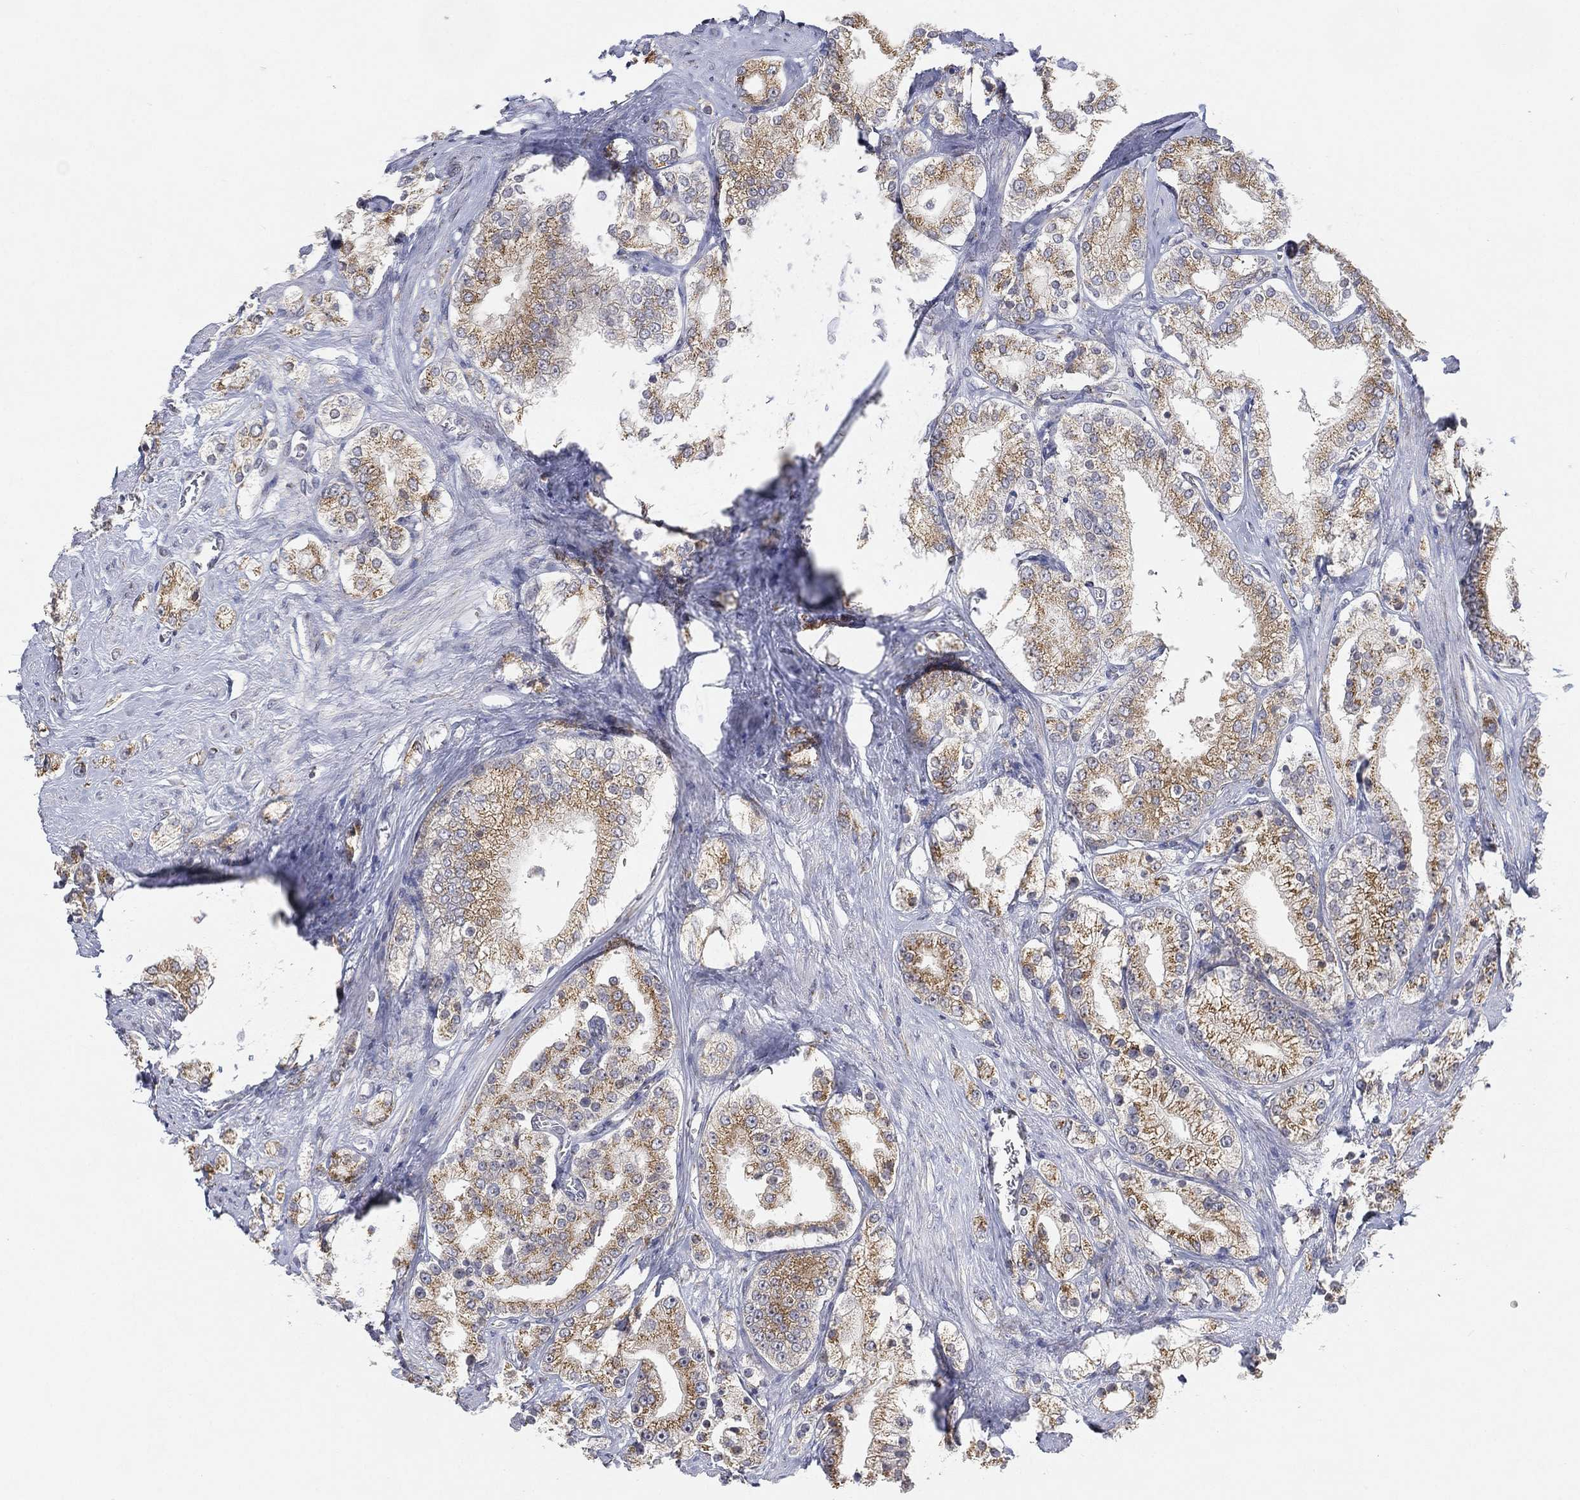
{"staining": {"intensity": "moderate", "quantity": ">75%", "location": "cytoplasmic/membranous"}, "tissue": "prostate cancer", "cell_type": "Tumor cells", "image_type": "cancer", "snomed": [{"axis": "morphology", "description": "Adenocarcinoma, NOS"}, {"axis": "topography", "description": "Prostate and seminal vesicle, NOS"}, {"axis": "topography", "description": "Prostate"}], "caption": "The photomicrograph shows a brown stain indicating the presence of a protein in the cytoplasmic/membranous of tumor cells in prostate cancer. (Stains: DAB in brown, nuclei in blue, Microscopy: brightfield microscopy at high magnification).", "gene": "TICAM1", "patient": {"sex": "male", "age": 67}}